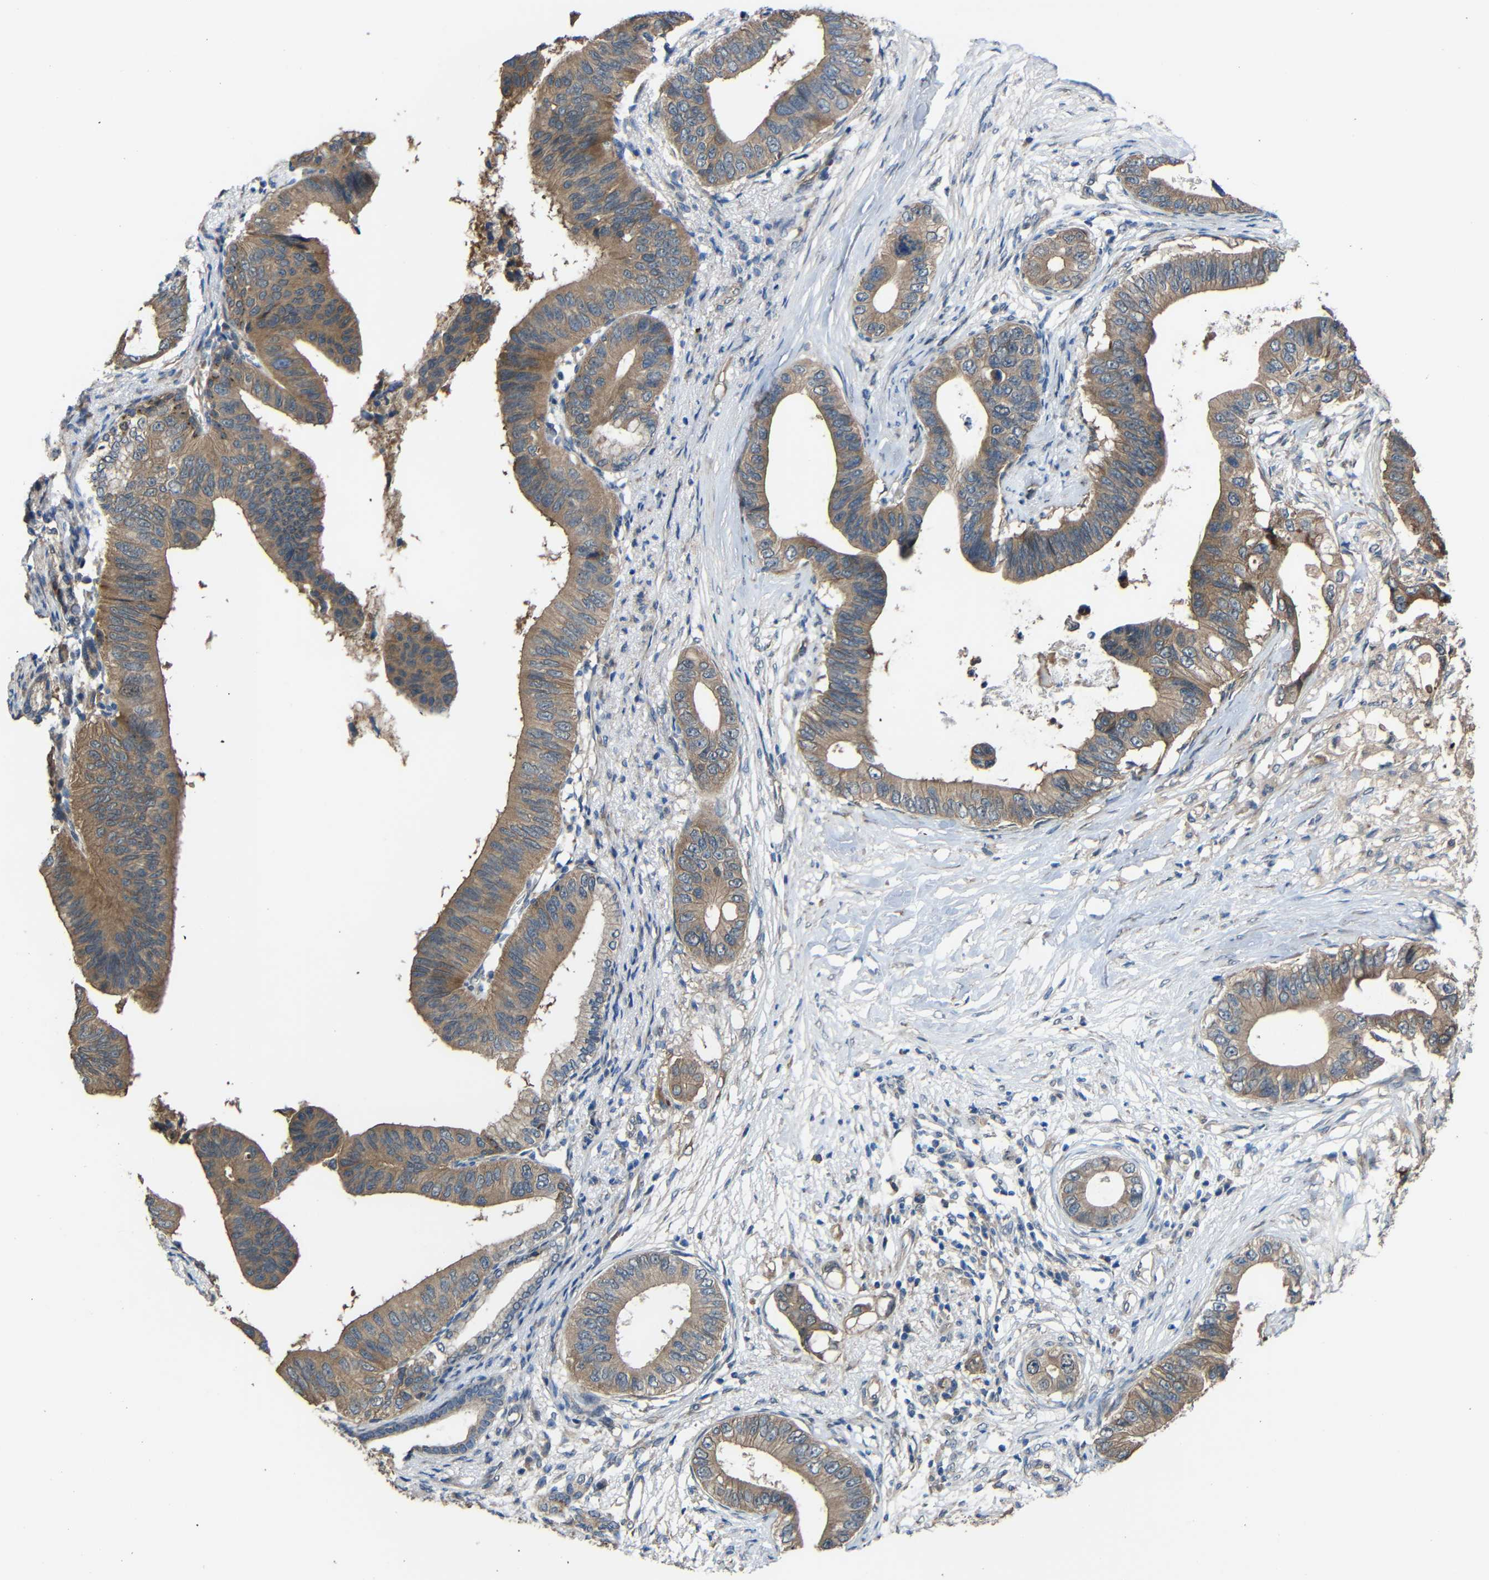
{"staining": {"intensity": "moderate", "quantity": ">75%", "location": "cytoplasmic/membranous"}, "tissue": "pancreatic cancer", "cell_type": "Tumor cells", "image_type": "cancer", "snomed": [{"axis": "morphology", "description": "Adenocarcinoma, NOS"}, {"axis": "topography", "description": "Pancreas"}], "caption": "Protein expression analysis of pancreatic adenocarcinoma displays moderate cytoplasmic/membranous staining in approximately >75% of tumor cells.", "gene": "CHST9", "patient": {"sex": "male", "age": 77}}